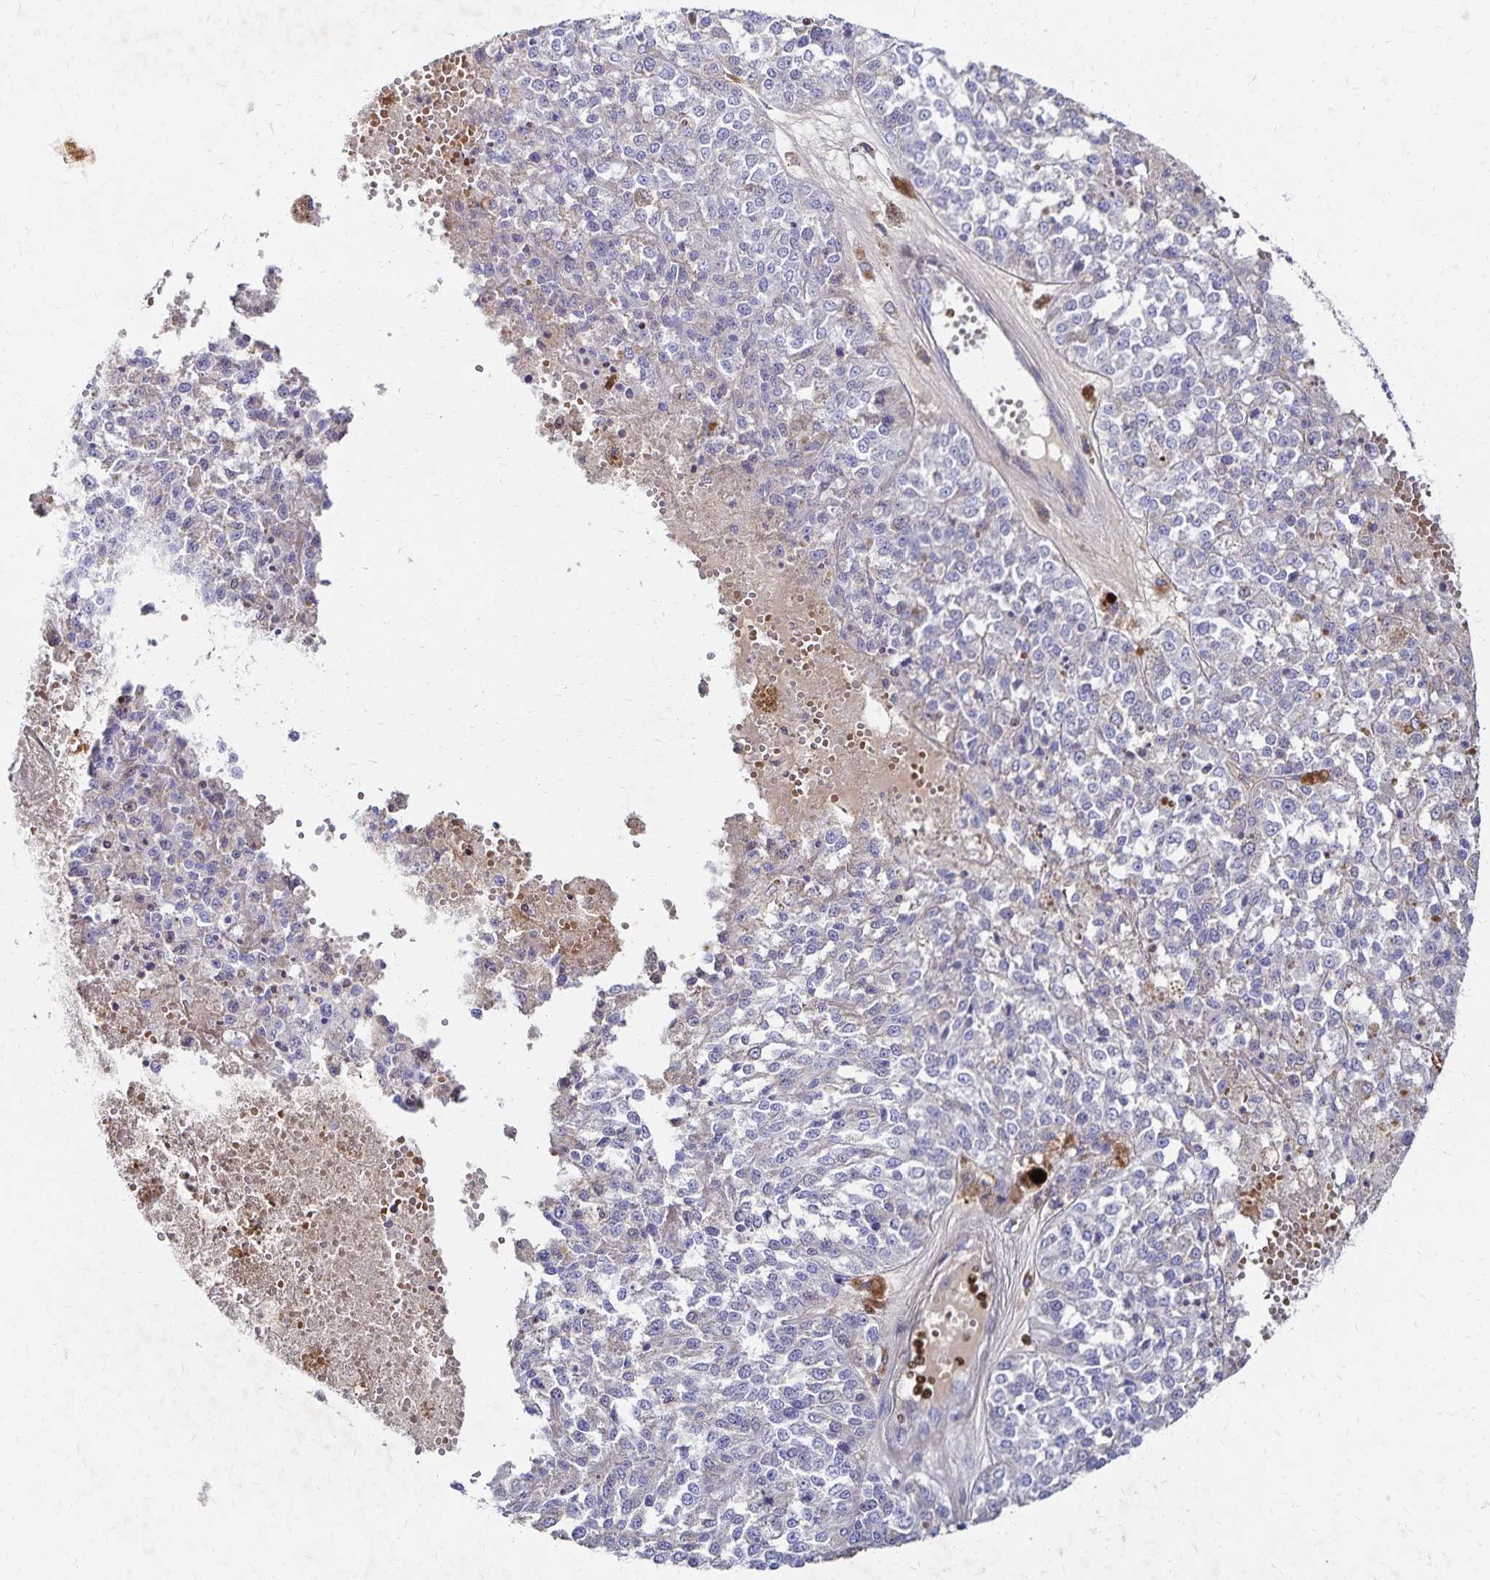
{"staining": {"intensity": "negative", "quantity": "none", "location": "none"}, "tissue": "melanoma", "cell_type": "Tumor cells", "image_type": "cancer", "snomed": [{"axis": "morphology", "description": "Malignant melanoma, Metastatic site"}, {"axis": "topography", "description": "Lymph node"}], "caption": "The micrograph shows no staining of tumor cells in malignant melanoma (metastatic site).", "gene": "PAX5", "patient": {"sex": "female", "age": 64}}